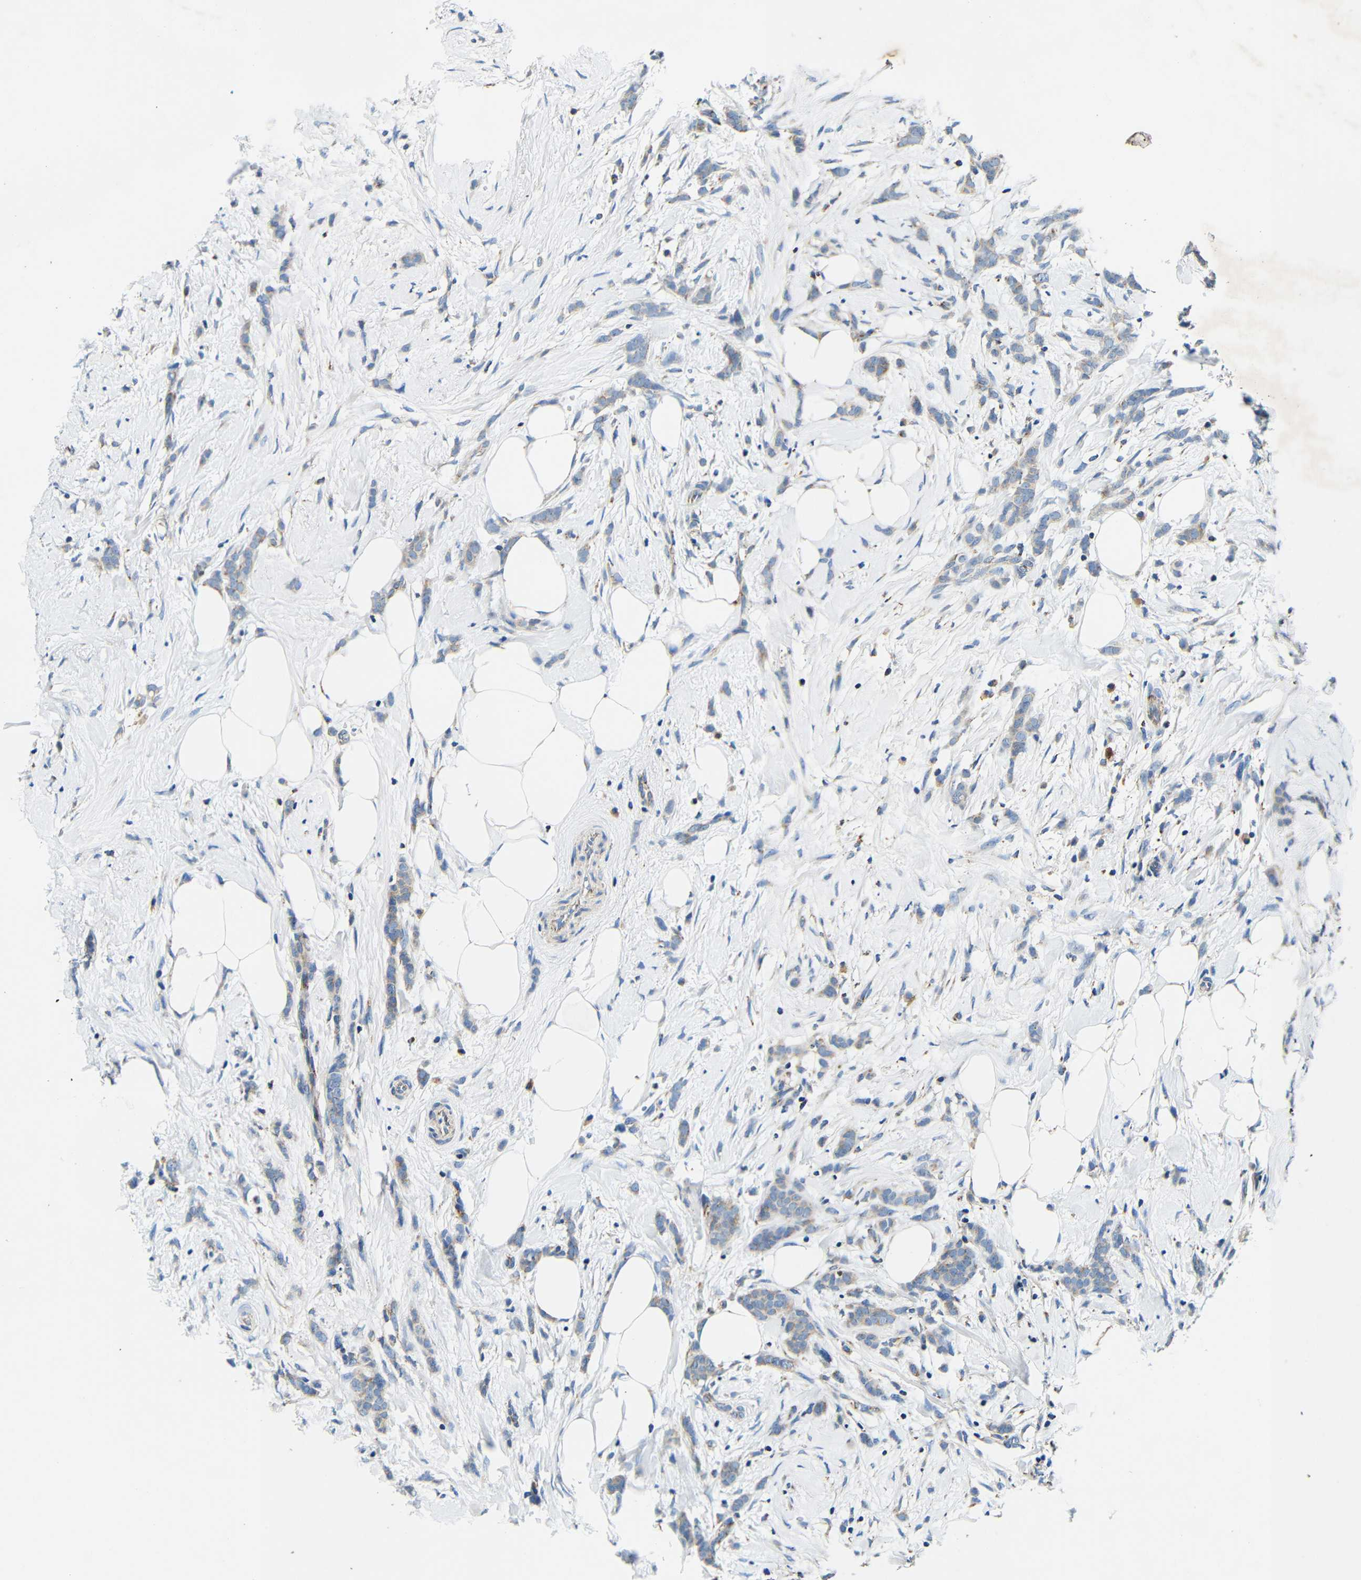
{"staining": {"intensity": "weak", "quantity": ">75%", "location": "cytoplasmic/membranous"}, "tissue": "breast cancer", "cell_type": "Tumor cells", "image_type": "cancer", "snomed": [{"axis": "morphology", "description": "Duct carcinoma"}, {"axis": "topography", "description": "Breast"}], "caption": "DAB immunohistochemical staining of breast cancer exhibits weak cytoplasmic/membranous protein staining in about >75% of tumor cells.", "gene": "GALNT18", "patient": {"sex": "female", "age": 91}}